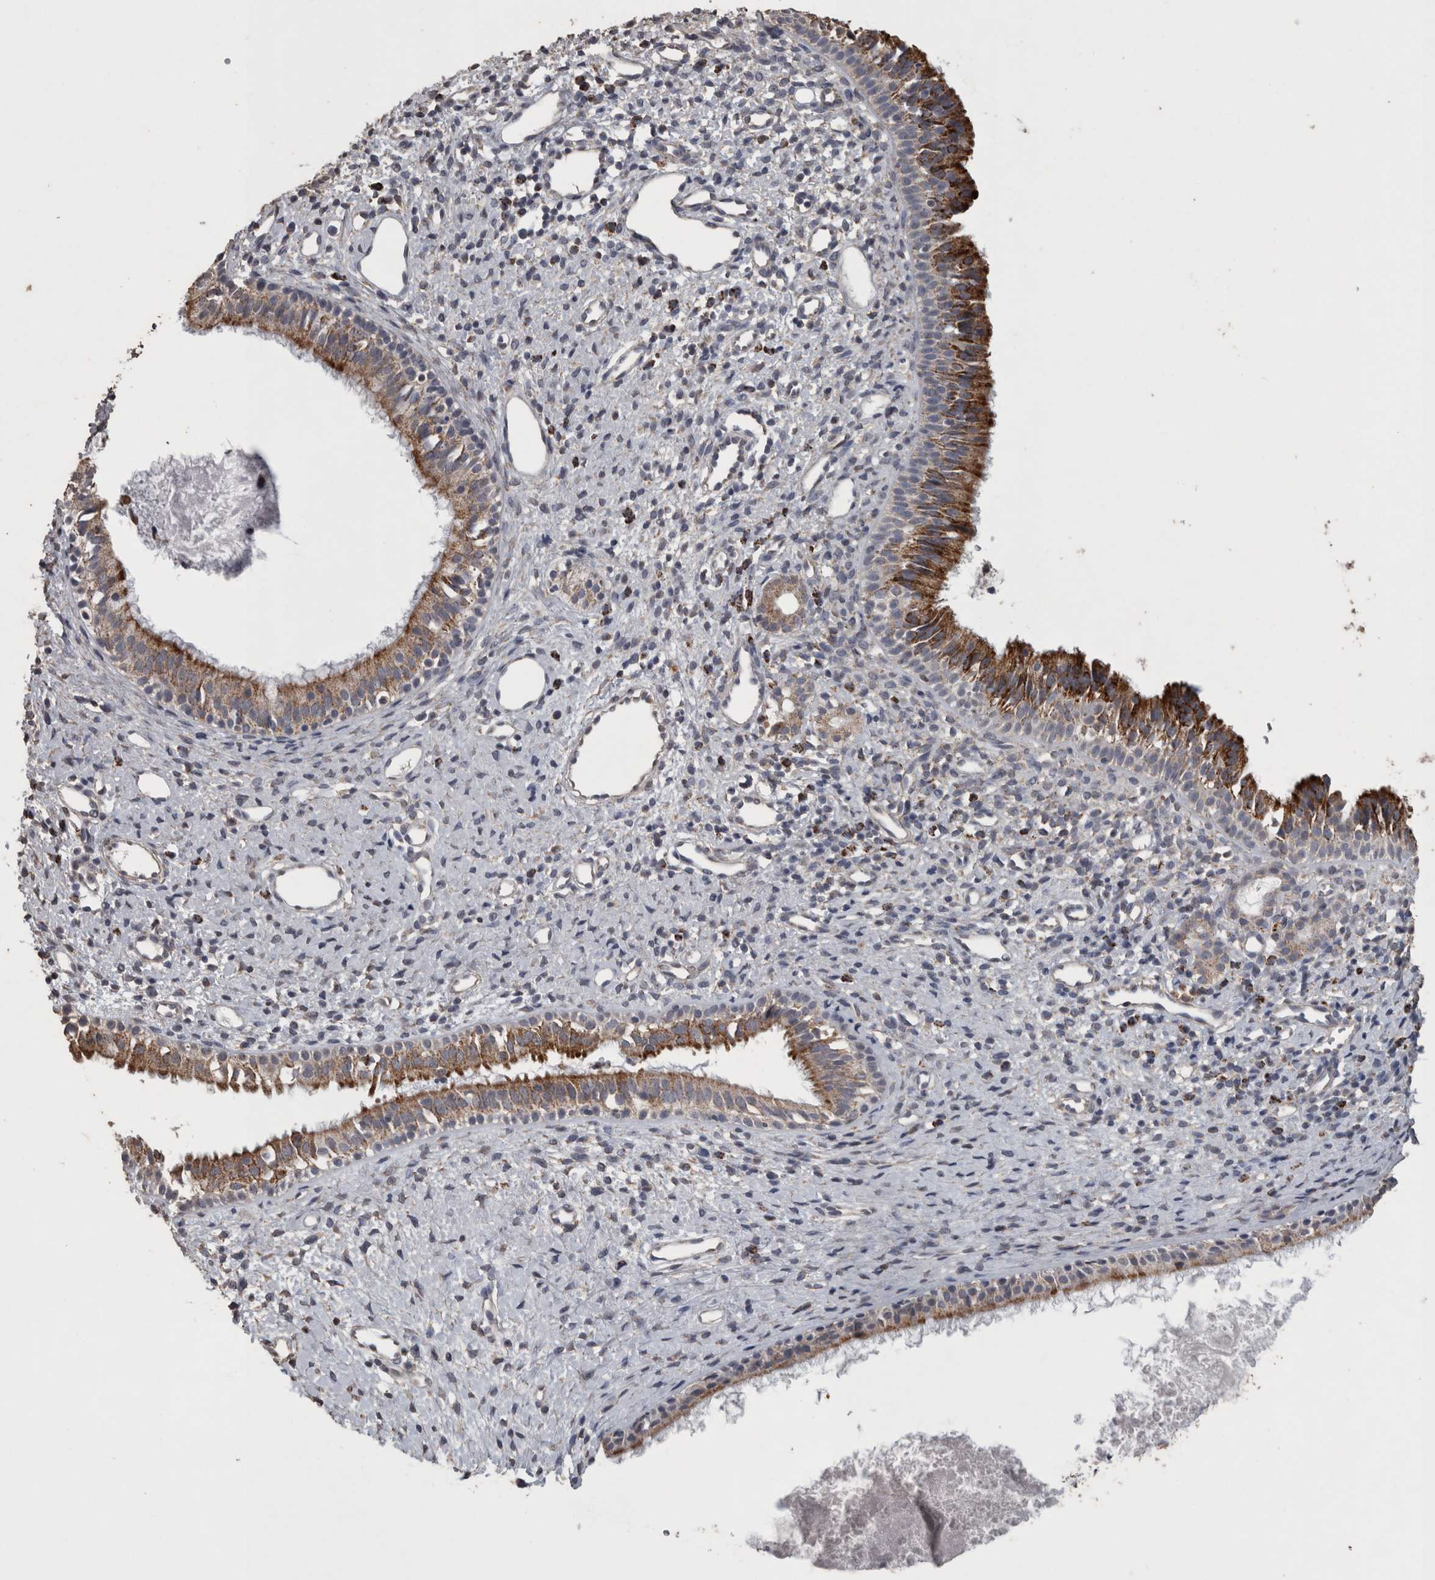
{"staining": {"intensity": "strong", "quantity": "25%-75%", "location": "cytoplasmic/membranous"}, "tissue": "nasopharynx", "cell_type": "Respiratory epithelial cells", "image_type": "normal", "snomed": [{"axis": "morphology", "description": "Normal tissue, NOS"}, {"axis": "topography", "description": "Nasopharynx"}], "caption": "IHC of unremarkable human nasopharynx displays high levels of strong cytoplasmic/membranous expression in about 25%-75% of respiratory epithelial cells. (DAB IHC, brown staining for protein, blue staining for nuclei).", "gene": "ACADM", "patient": {"sex": "male", "age": 22}}